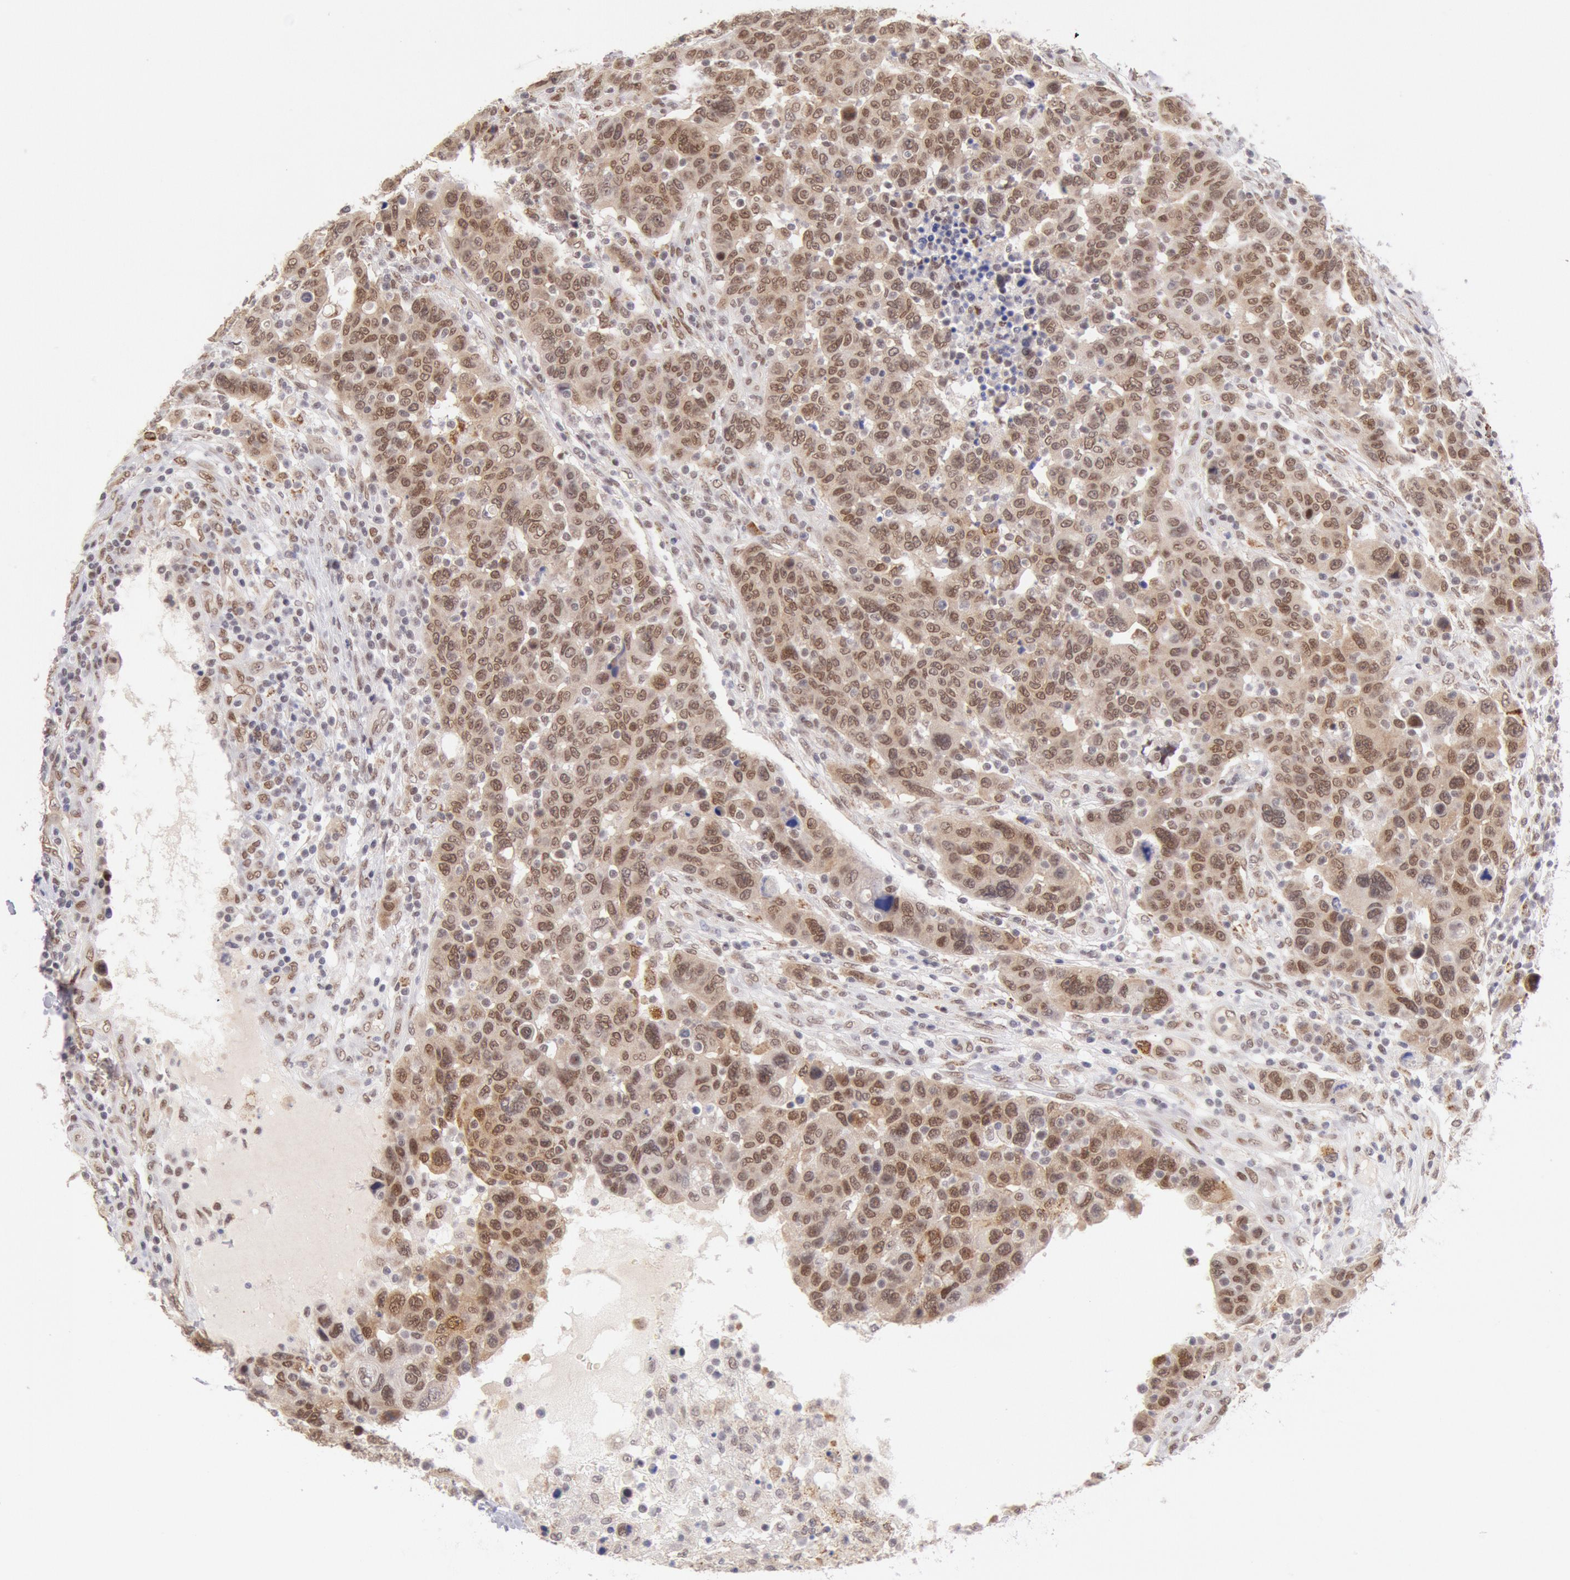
{"staining": {"intensity": "moderate", "quantity": ">75%", "location": "cytoplasmic/membranous,nuclear"}, "tissue": "breast cancer", "cell_type": "Tumor cells", "image_type": "cancer", "snomed": [{"axis": "morphology", "description": "Duct carcinoma"}, {"axis": "topography", "description": "Breast"}], "caption": "Protein staining of infiltrating ductal carcinoma (breast) tissue shows moderate cytoplasmic/membranous and nuclear expression in about >75% of tumor cells. The protein is shown in brown color, while the nuclei are stained blue.", "gene": "CDKN2B", "patient": {"sex": "female", "age": 37}}